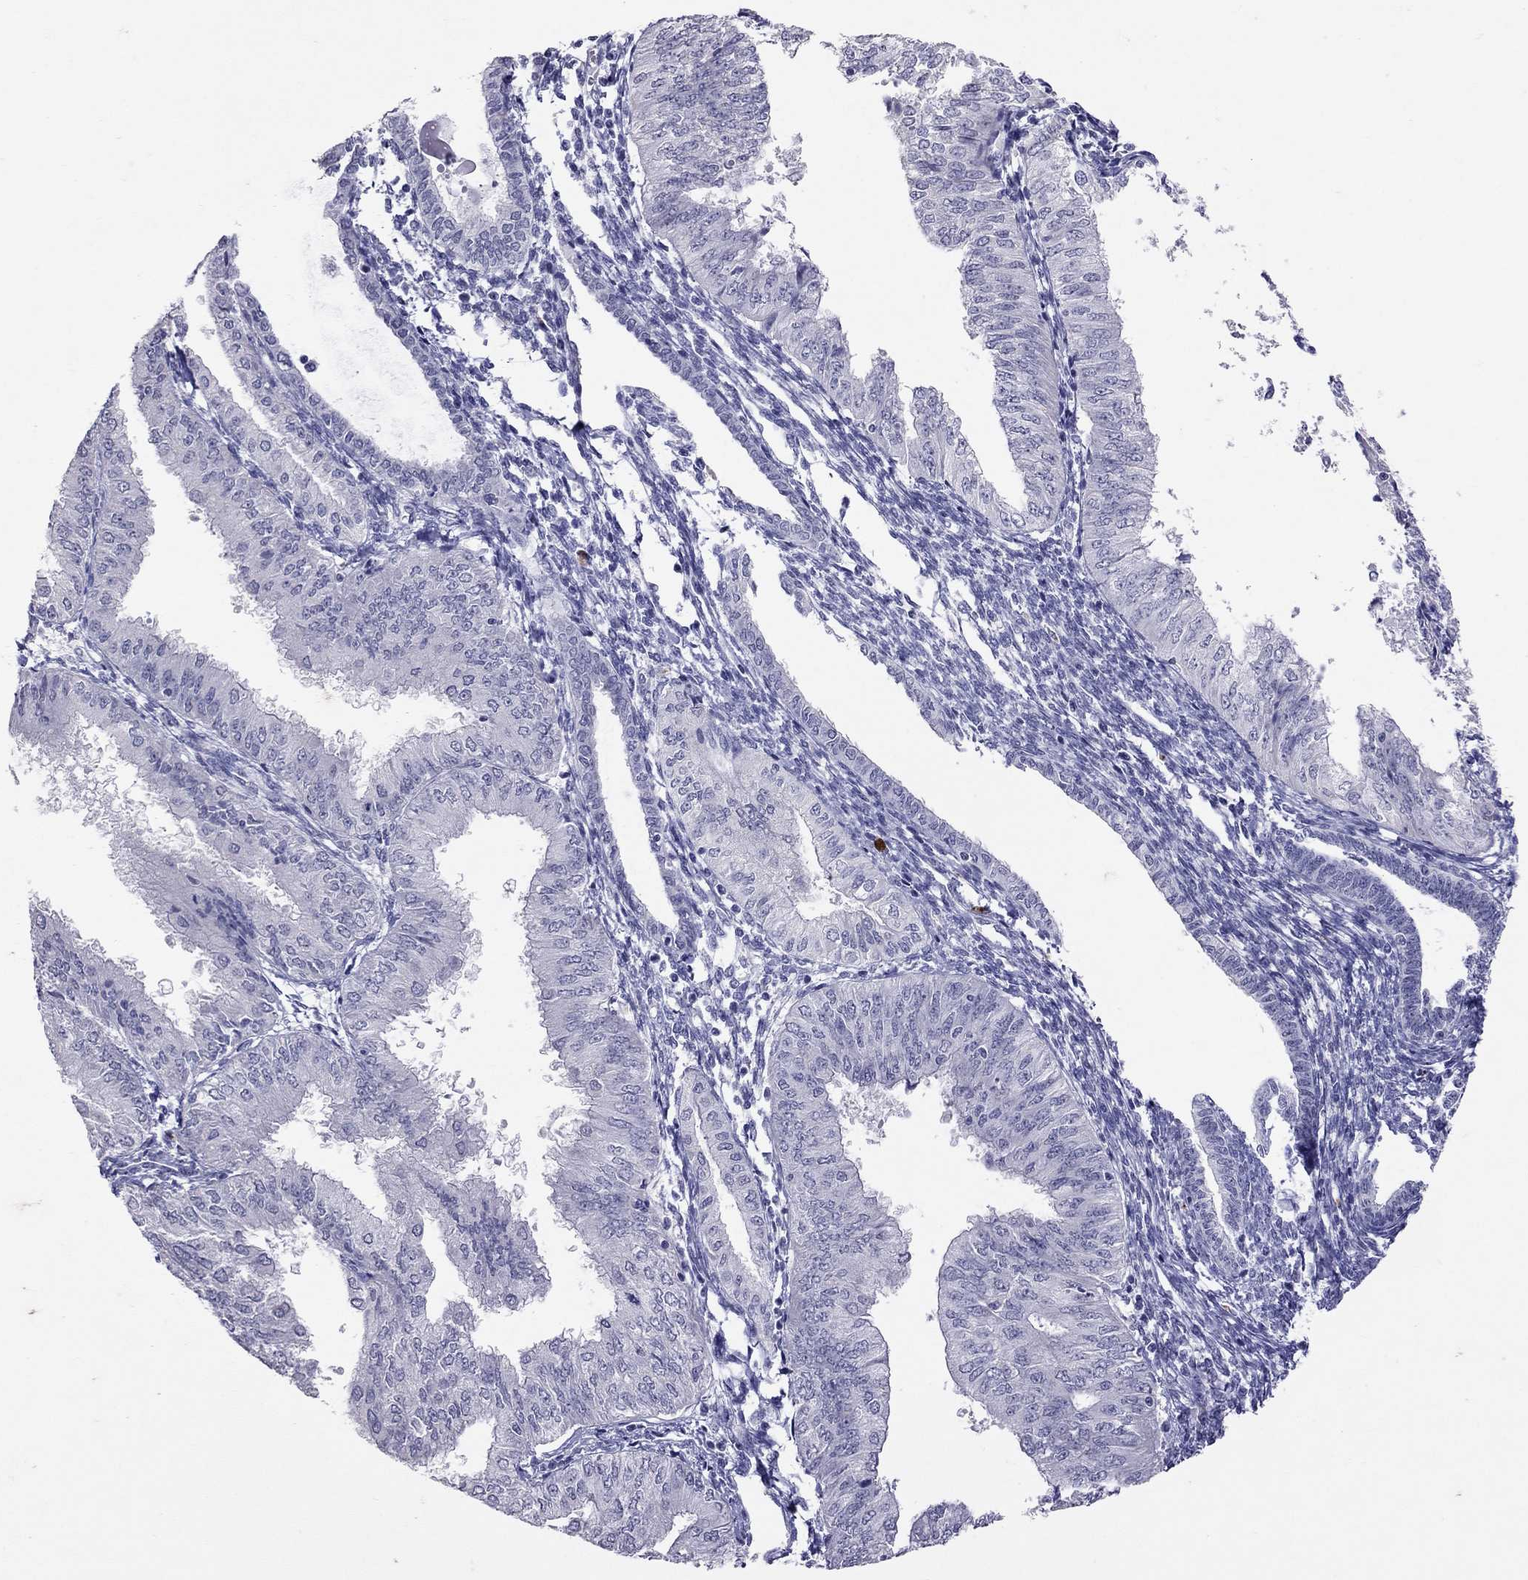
{"staining": {"intensity": "negative", "quantity": "none", "location": "none"}, "tissue": "endometrial cancer", "cell_type": "Tumor cells", "image_type": "cancer", "snomed": [{"axis": "morphology", "description": "Adenocarcinoma, NOS"}, {"axis": "topography", "description": "Endometrium"}], "caption": "Immunohistochemical staining of endometrial cancer (adenocarcinoma) displays no significant staining in tumor cells.", "gene": "SLAMF1", "patient": {"sex": "female", "age": 53}}